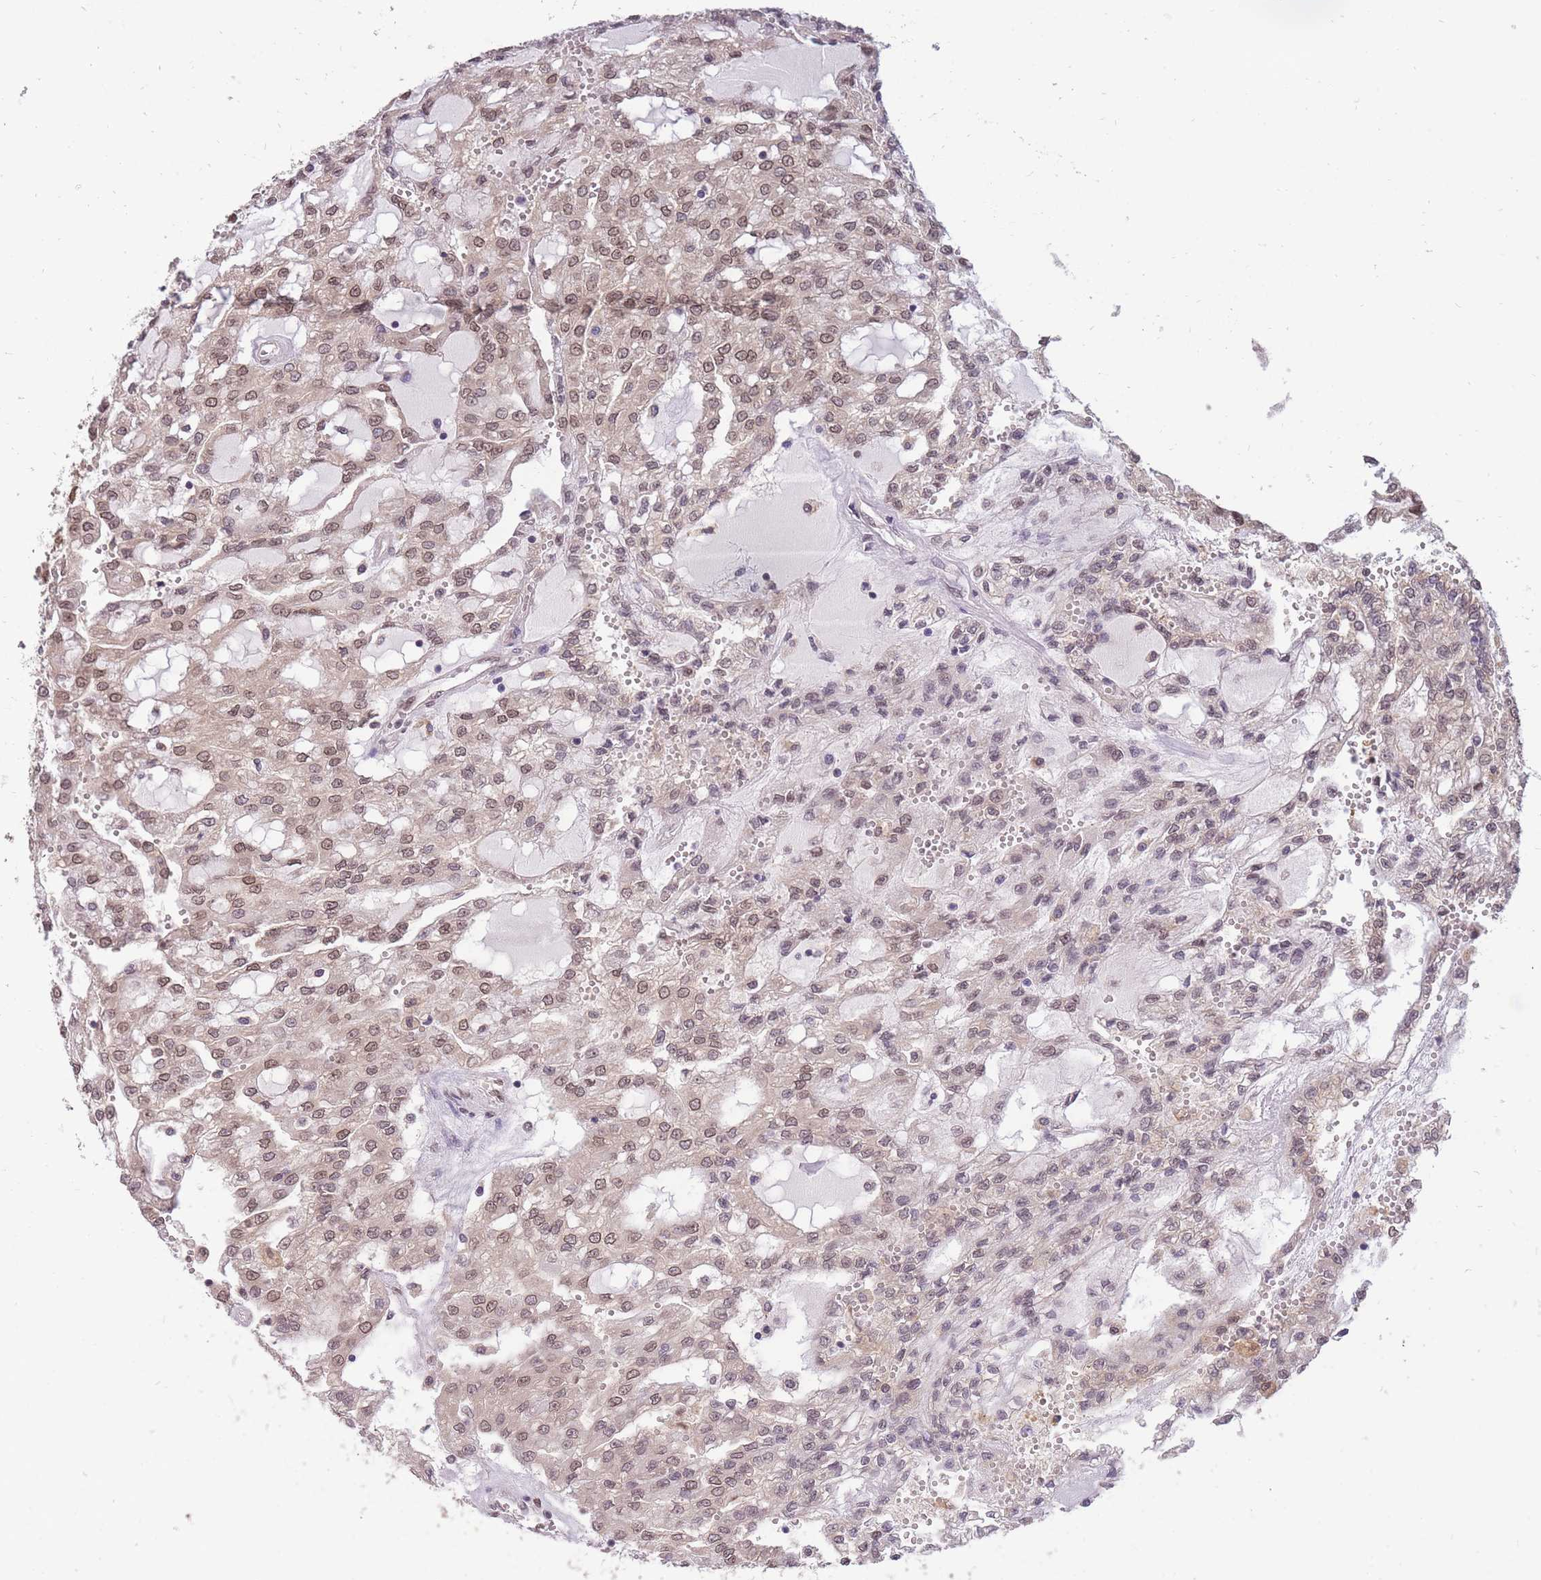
{"staining": {"intensity": "weak", "quantity": ">75%", "location": "nuclear"}, "tissue": "renal cancer", "cell_type": "Tumor cells", "image_type": "cancer", "snomed": [{"axis": "morphology", "description": "Adenocarcinoma, NOS"}, {"axis": "topography", "description": "Kidney"}], "caption": "An image of human renal cancer stained for a protein exhibits weak nuclear brown staining in tumor cells.", "gene": "CDIP1", "patient": {"sex": "male", "age": 63}}